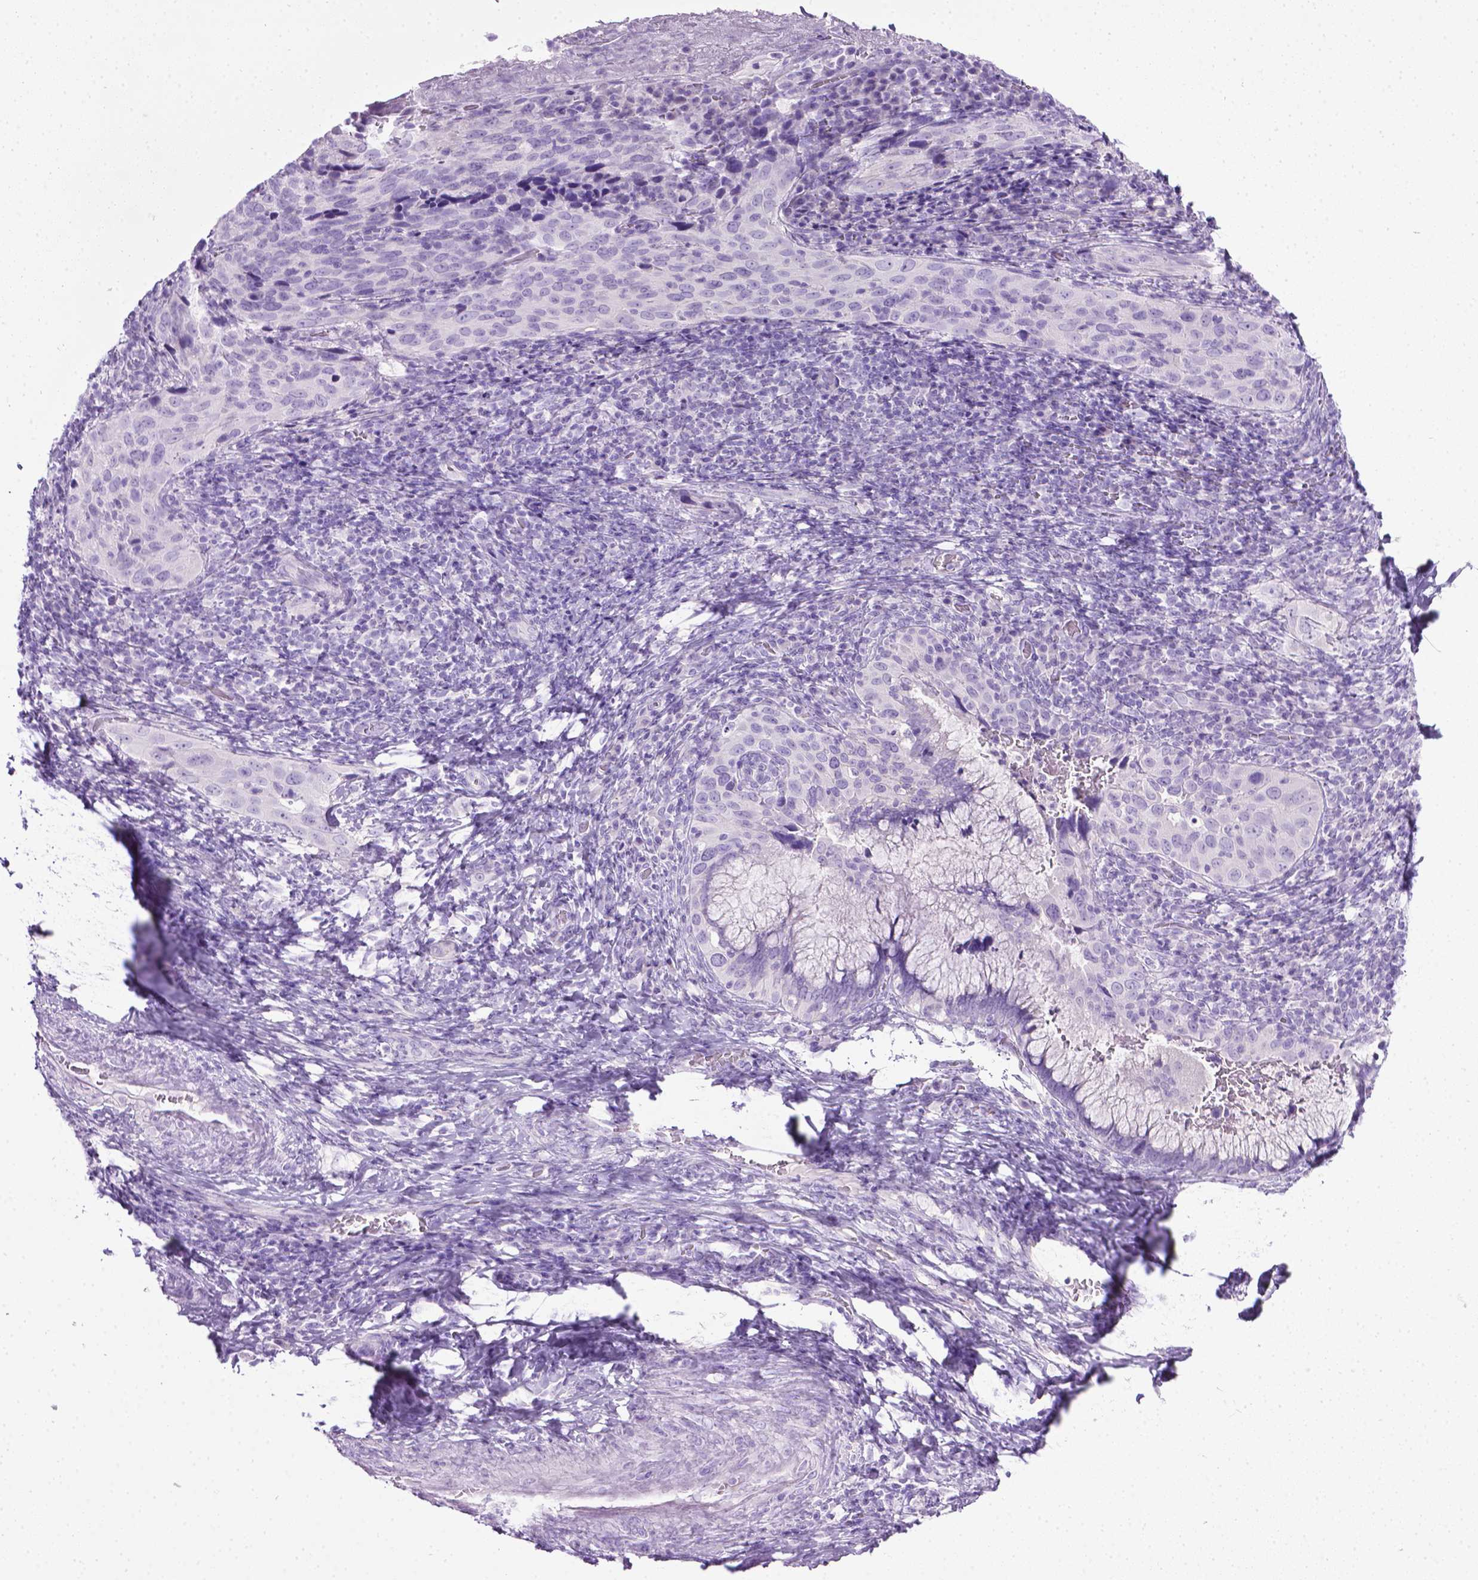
{"staining": {"intensity": "negative", "quantity": "none", "location": "none"}, "tissue": "cervical cancer", "cell_type": "Tumor cells", "image_type": "cancer", "snomed": [{"axis": "morphology", "description": "Normal tissue, NOS"}, {"axis": "morphology", "description": "Squamous cell carcinoma, NOS"}, {"axis": "topography", "description": "Cervix"}], "caption": "Tumor cells are negative for brown protein staining in cervical cancer (squamous cell carcinoma).", "gene": "LELP1", "patient": {"sex": "female", "age": 51}}